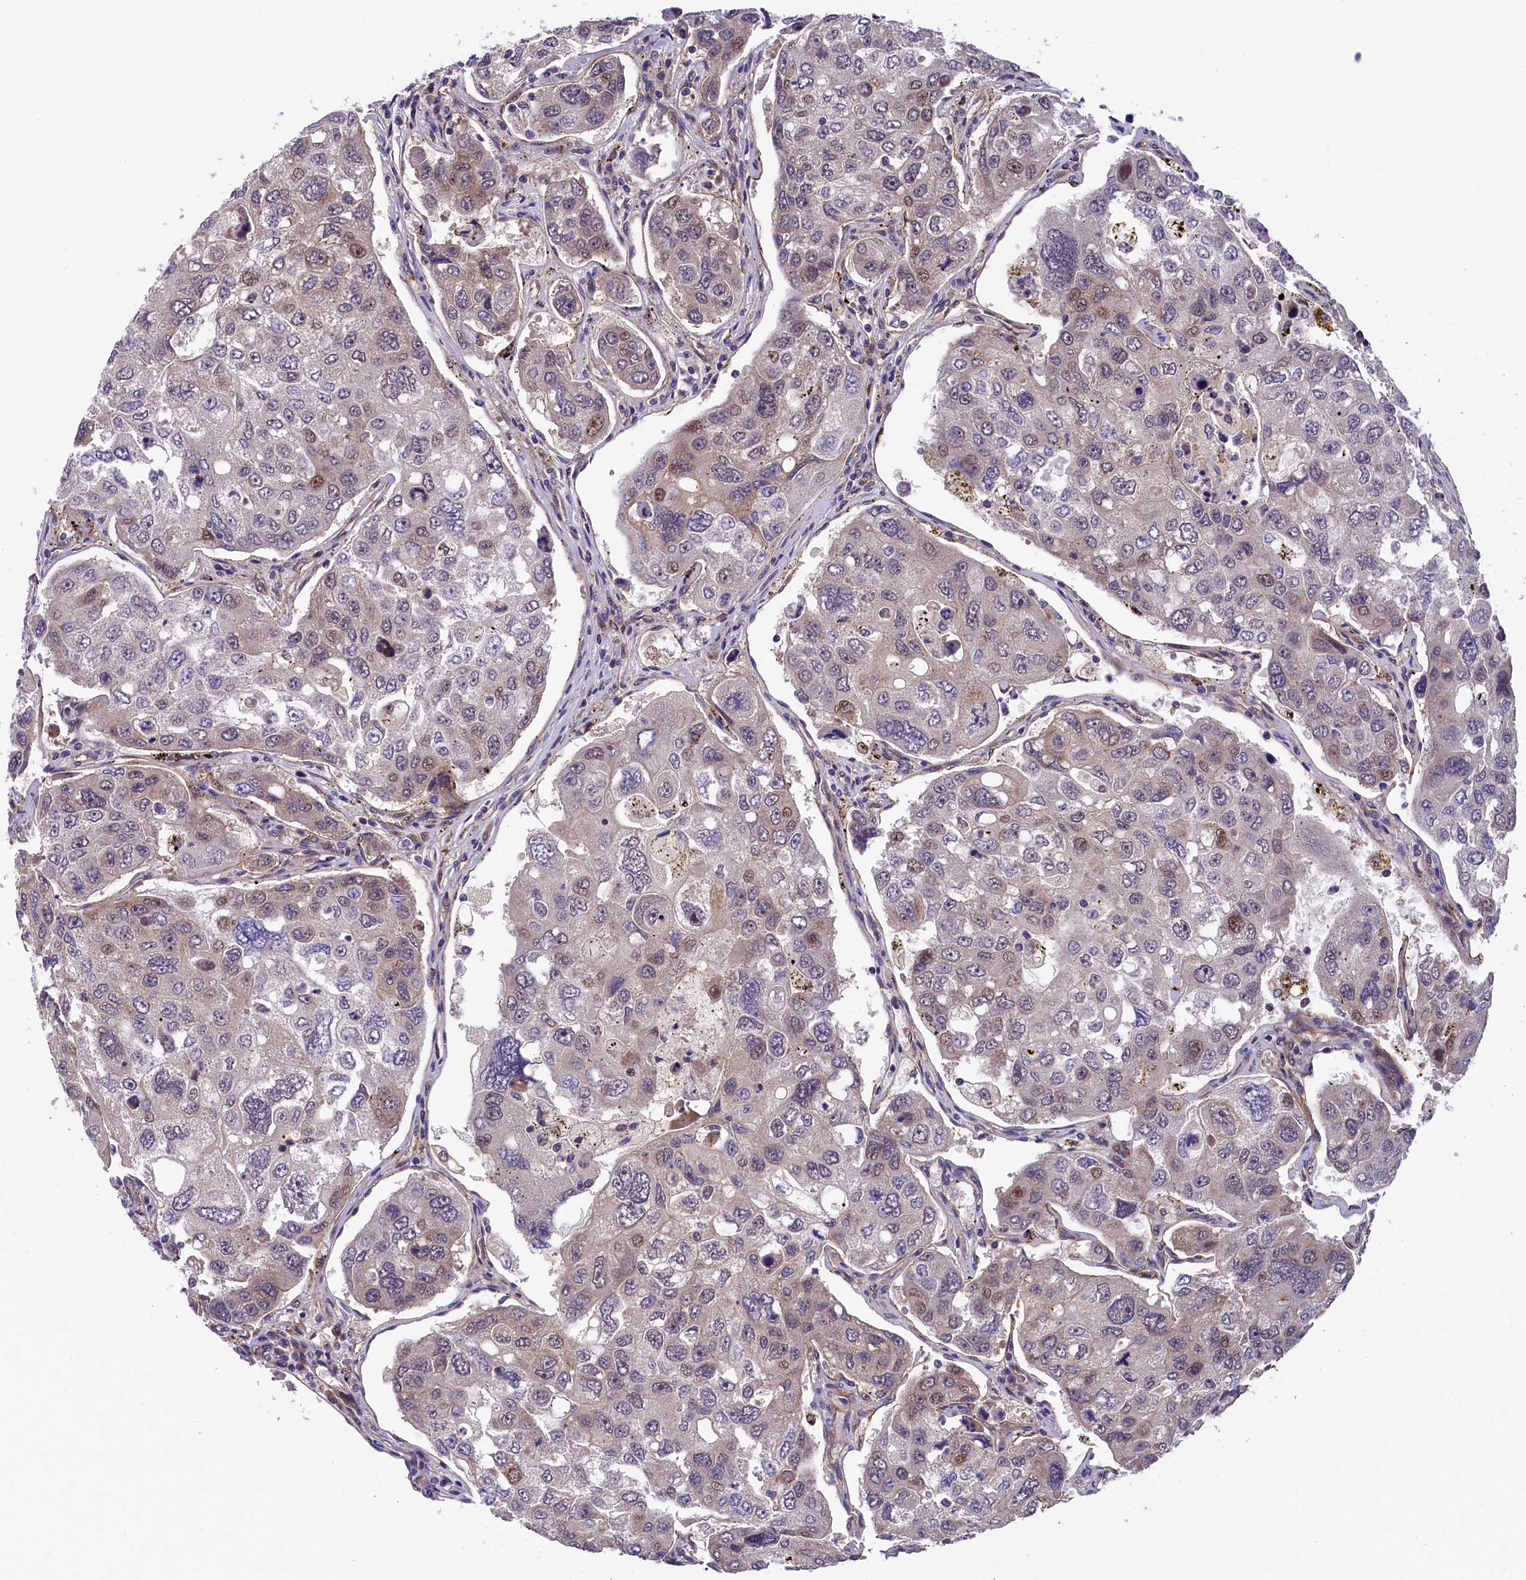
{"staining": {"intensity": "weak", "quantity": "<25%", "location": "nuclear"}, "tissue": "urothelial cancer", "cell_type": "Tumor cells", "image_type": "cancer", "snomed": [{"axis": "morphology", "description": "Urothelial carcinoma, High grade"}, {"axis": "topography", "description": "Lymph node"}, {"axis": "topography", "description": "Urinary bladder"}], "caption": "This is an IHC micrograph of human urothelial cancer. There is no positivity in tumor cells.", "gene": "ARL14EP", "patient": {"sex": "male", "age": 51}}